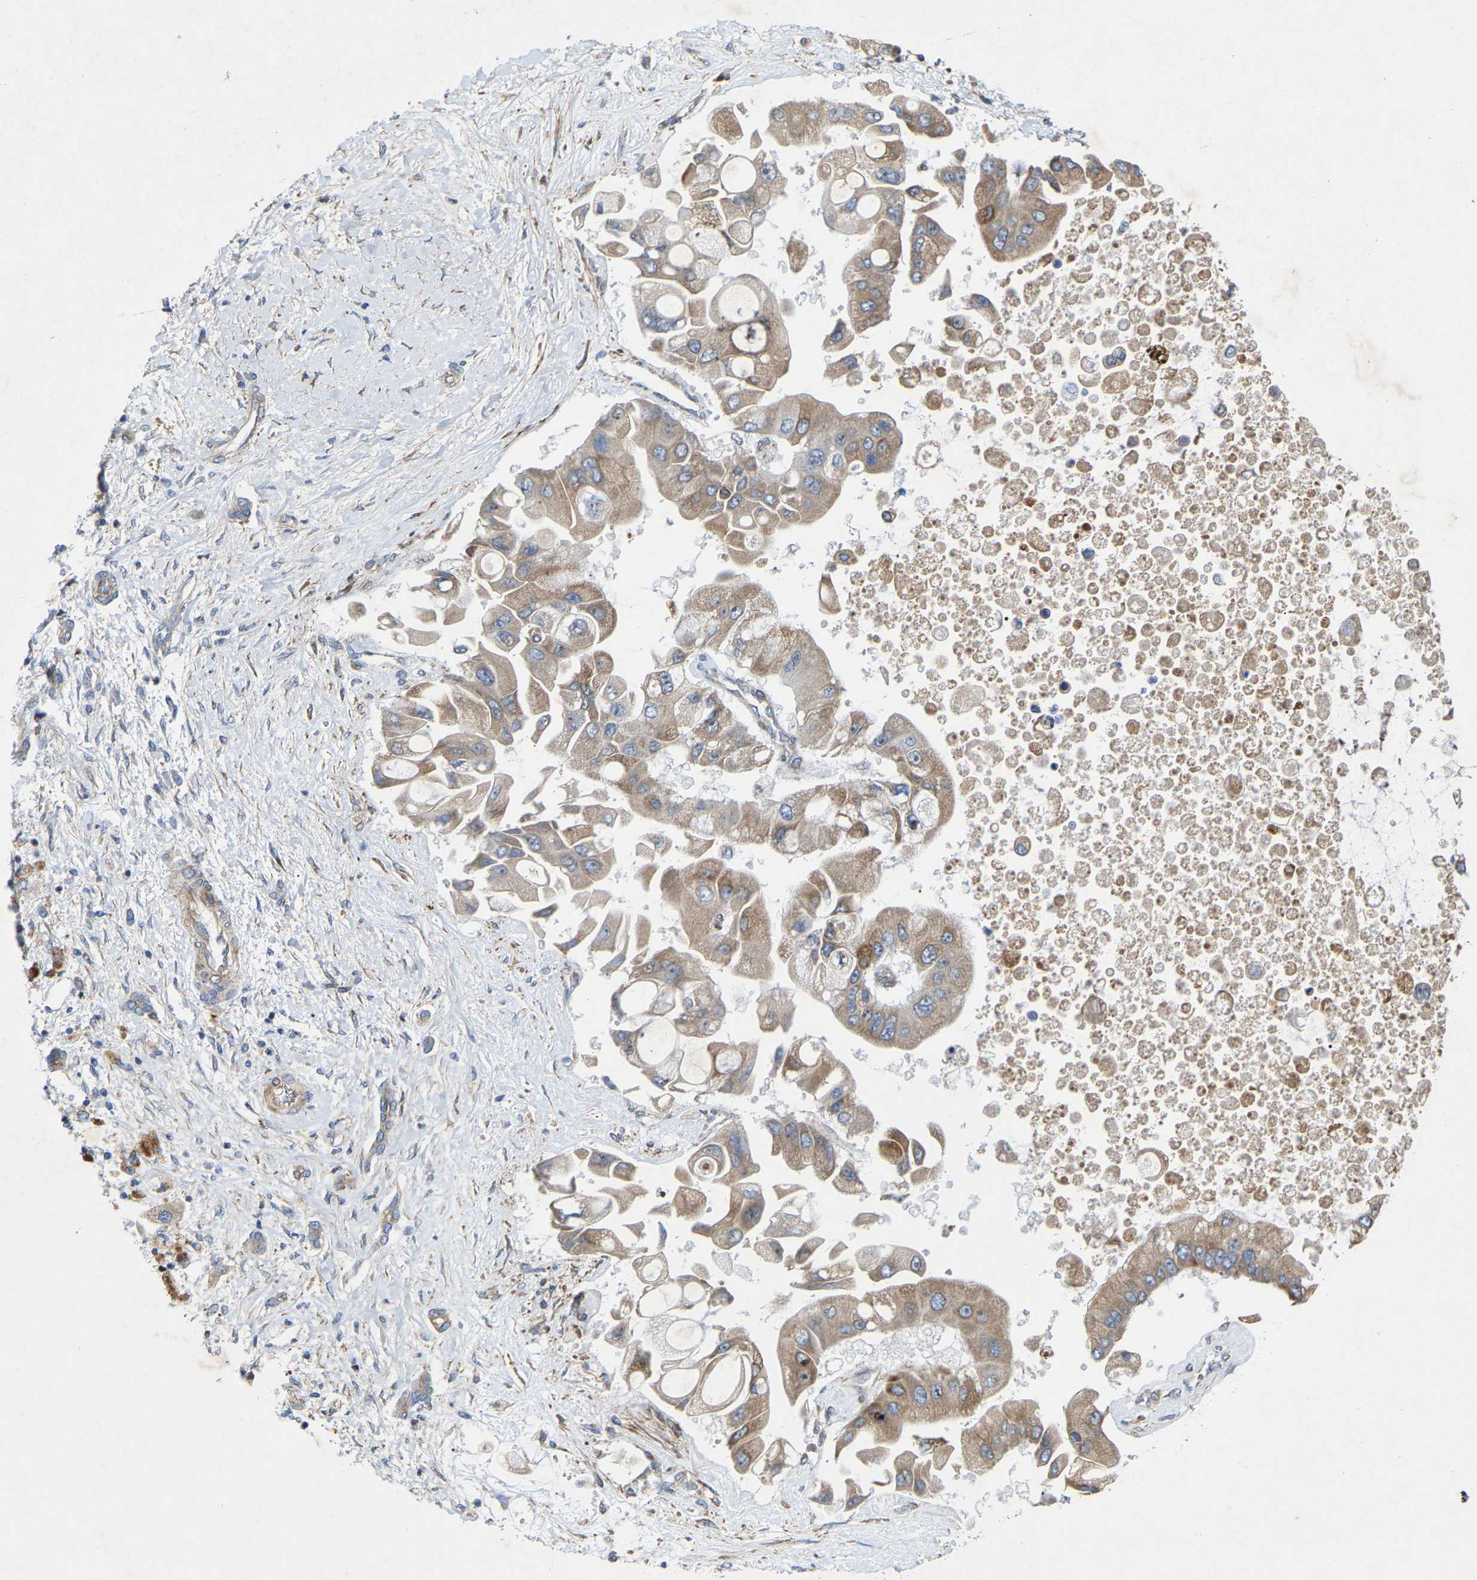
{"staining": {"intensity": "moderate", "quantity": ">75%", "location": "cytoplasmic/membranous"}, "tissue": "liver cancer", "cell_type": "Tumor cells", "image_type": "cancer", "snomed": [{"axis": "morphology", "description": "Cholangiocarcinoma"}, {"axis": "topography", "description": "Liver"}], "caption": "Immunohistochemistry (IHC) histopathology image of human liver cancer (cholangiocarcinoma) stained for a protein (brown), which shows medium levels of moderate cytoplasmic/membranous positivity in about >75% of tumor cells.", "gene": "TOR1B", "patient": {"sex": "male", "age": 50}}